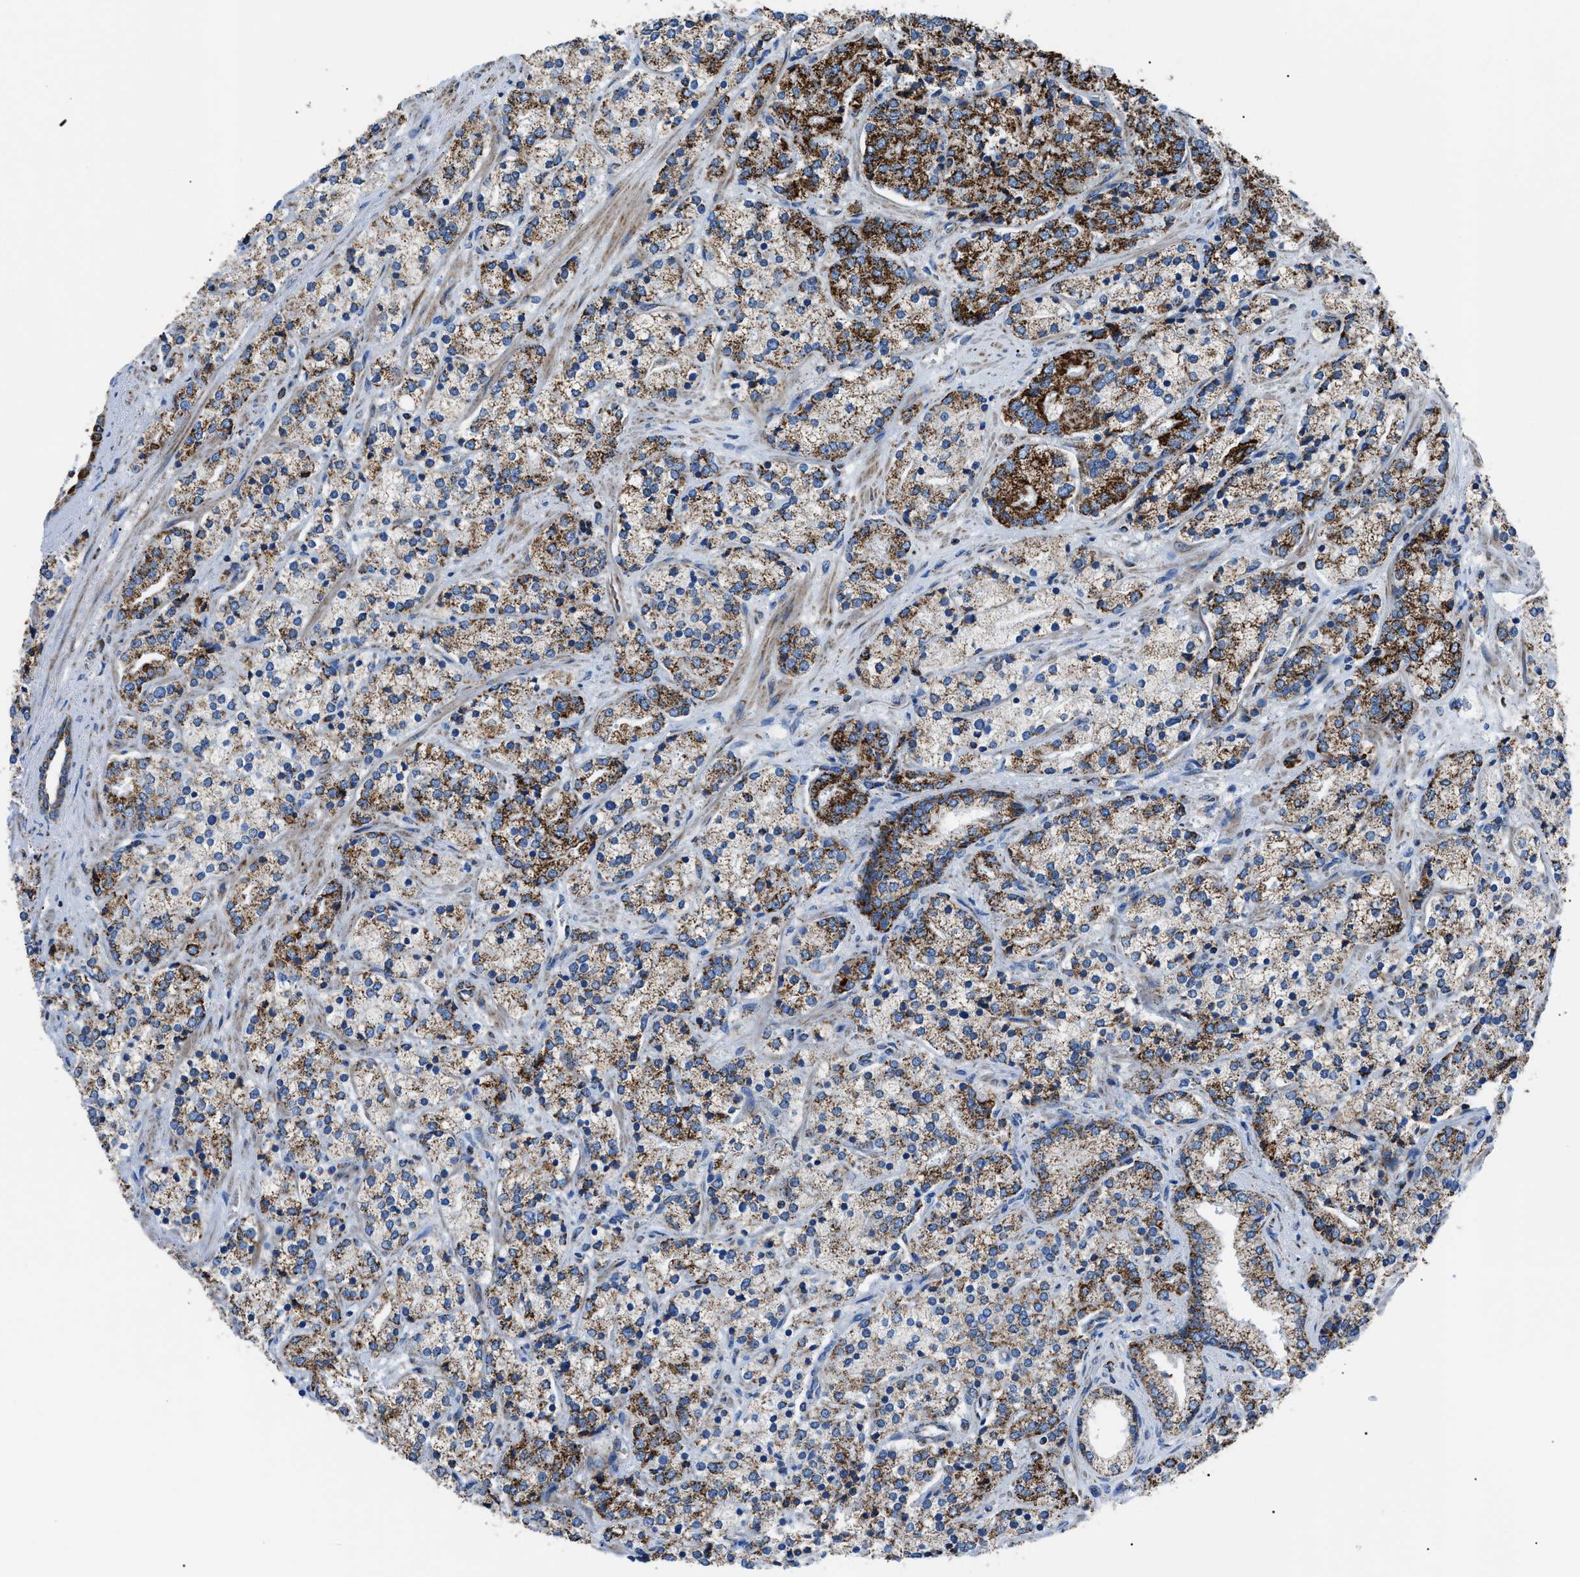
{"staining": {"intensity": "strong", "quantity": "25%-75%", "location": "cytoplasmic/membranous"}, "tissue": "prostate cancer", "cell_type": "Tumor cells", "image_type": "cancer", "snomed": [{"axis": "morphology", "description": "Adenocarcinoma, High grade"}, {"axis": "topography", "description": "Prostate"}], "caption": "DAB (3,3'-diaminobenzidine) immunohistochemical staining of high-grade adenocarcinoma (prostate) shows strong cytoplasmic/membranous protein positivity in about 25%-75% of tumor cells.", "gene": "PHB2", "patient": {"sex": "male", "age": 71}}